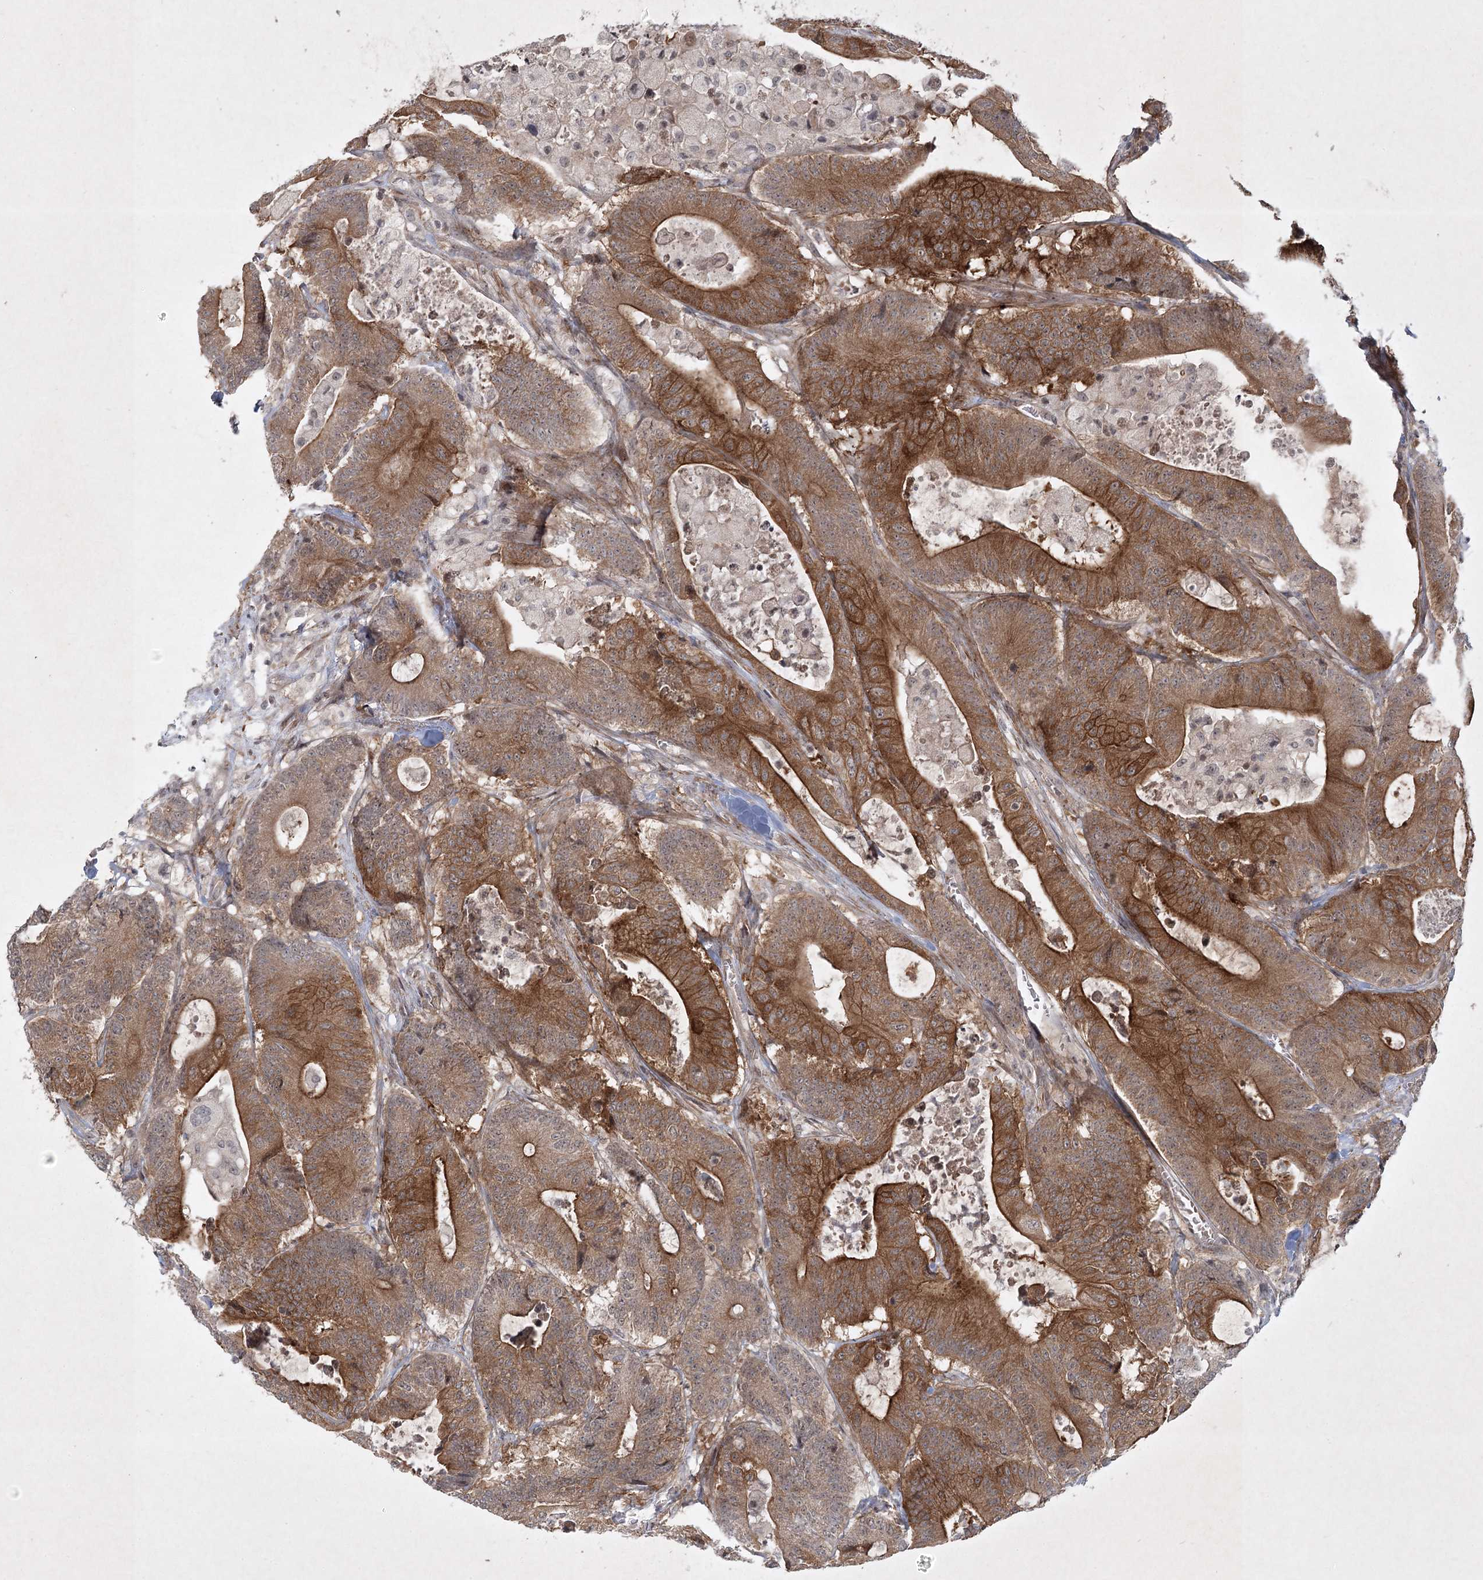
{"staining": {"intensity": "strong", "quantity": ">75%", "location": "cytoplasmic/membranous"}, "tissue": "colorectal cancer", "cell_type": "Tumor cells", "image_type": "cancer", "snomed": [{"axis": "morphology", "description": "Adenocarcinoma, NOS"}, {"axis": "topography", "description": "Colon"}], "caption": "Immunohistochemical staining of adenocarcinoma (colorectal) reveals strong cytoplasmic/membranous protein expression in about >75% of tumor cells. The staining is performed using DAB brown chromogen to label protein expression. The nuclei are counter-stained blue using hematoxylin.", "gene": "SH2D3A", "patient": {"sex": "female", "age": 84}}